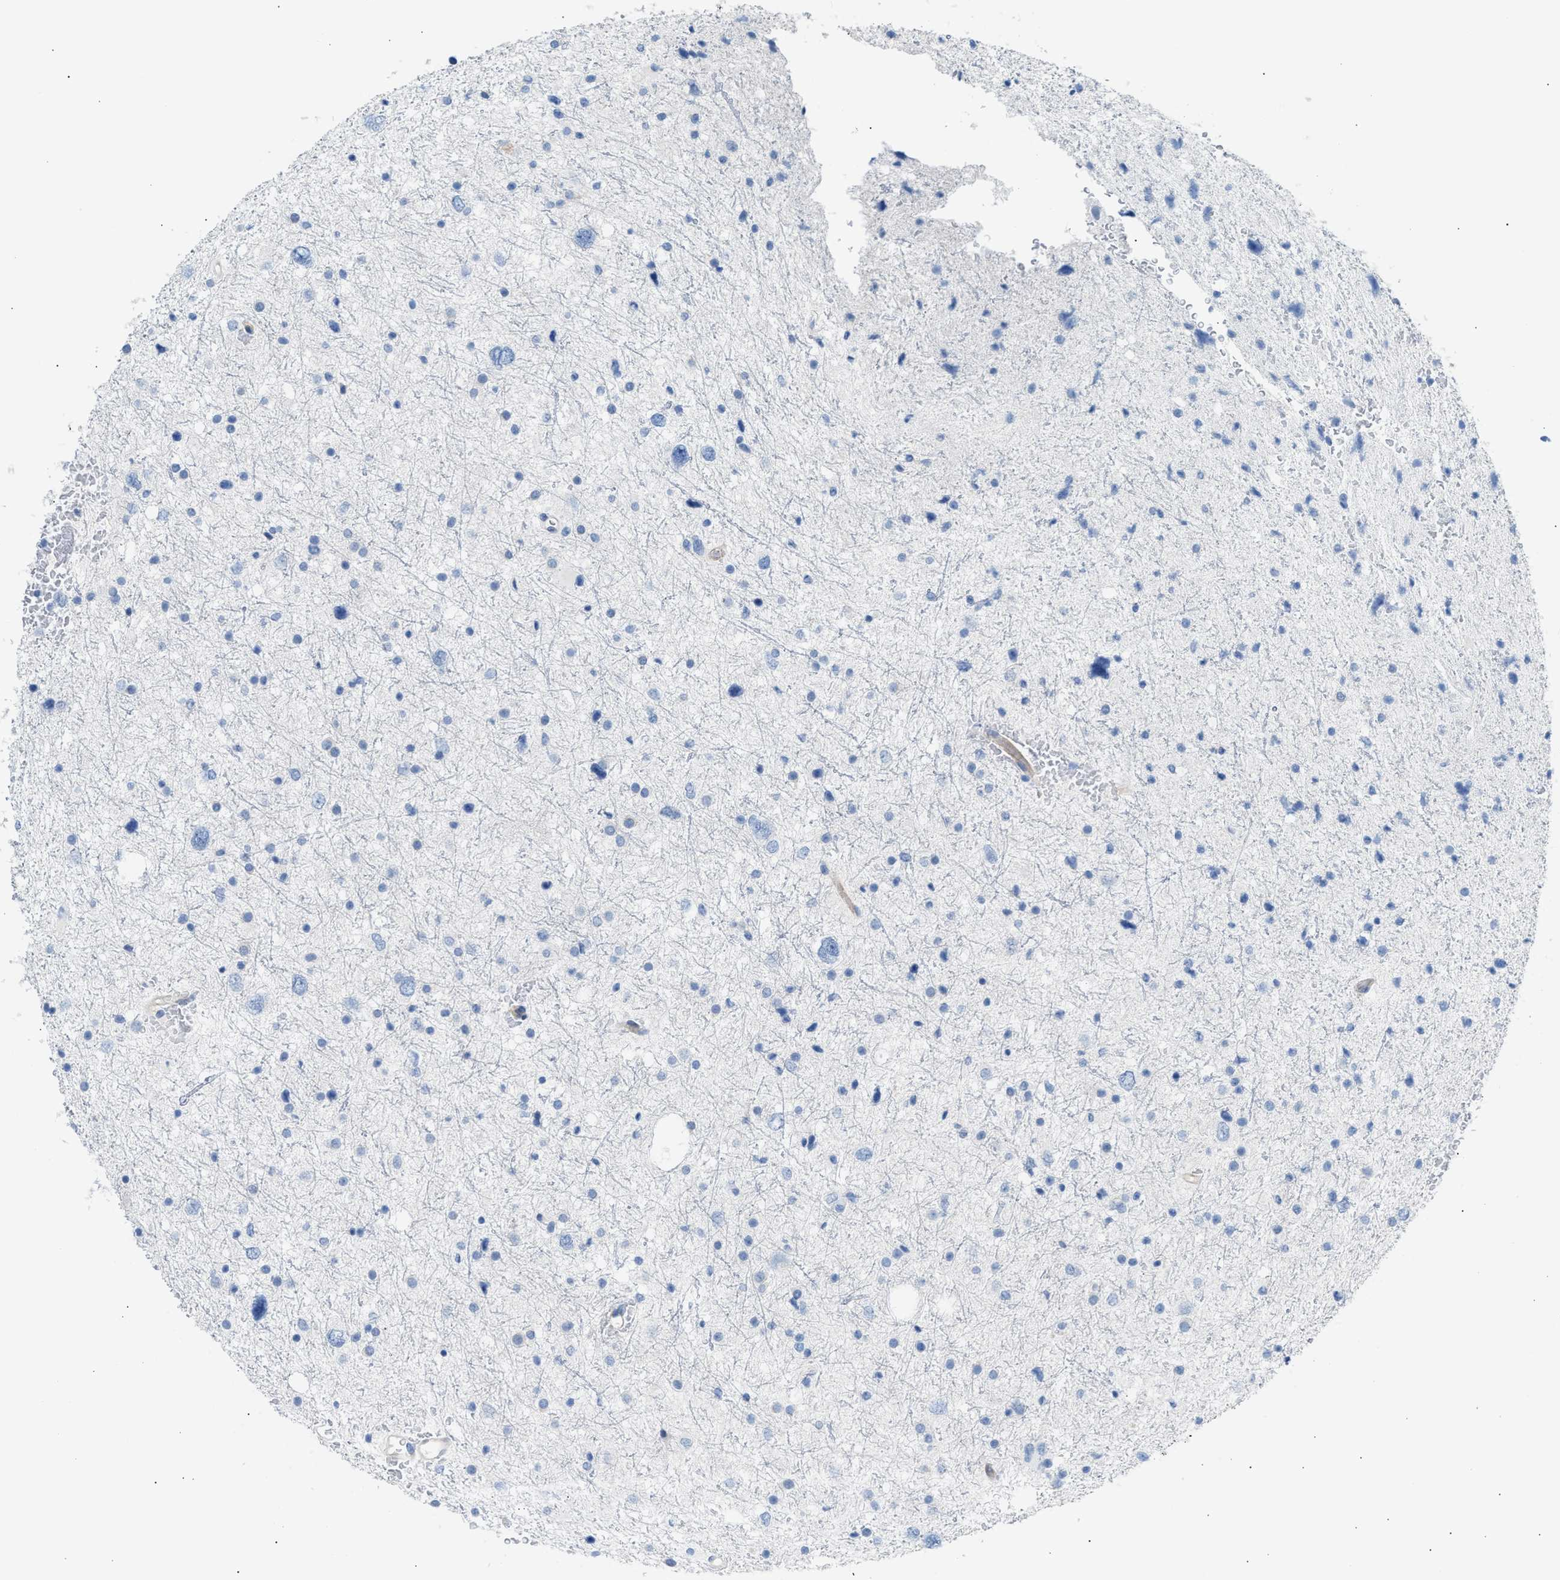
{"staining": {"intensity": "negative", "quantity": "none", "location": "none"}, "tissue": "glioma", "cell_type": "Tumor cells", "image_type": "cancer", "snomed": [{"axis": "morphology", "description": "Glioma, malignant, Low grade"}, {"axis": "topography", "description": "Brain"}], "caption": "This is an IHC micrograph of malignant glioma (low-grade). There is no staining in tumor cells.", "gene": "ERBB2", "patient": {"sex": "female", "age": 37}}